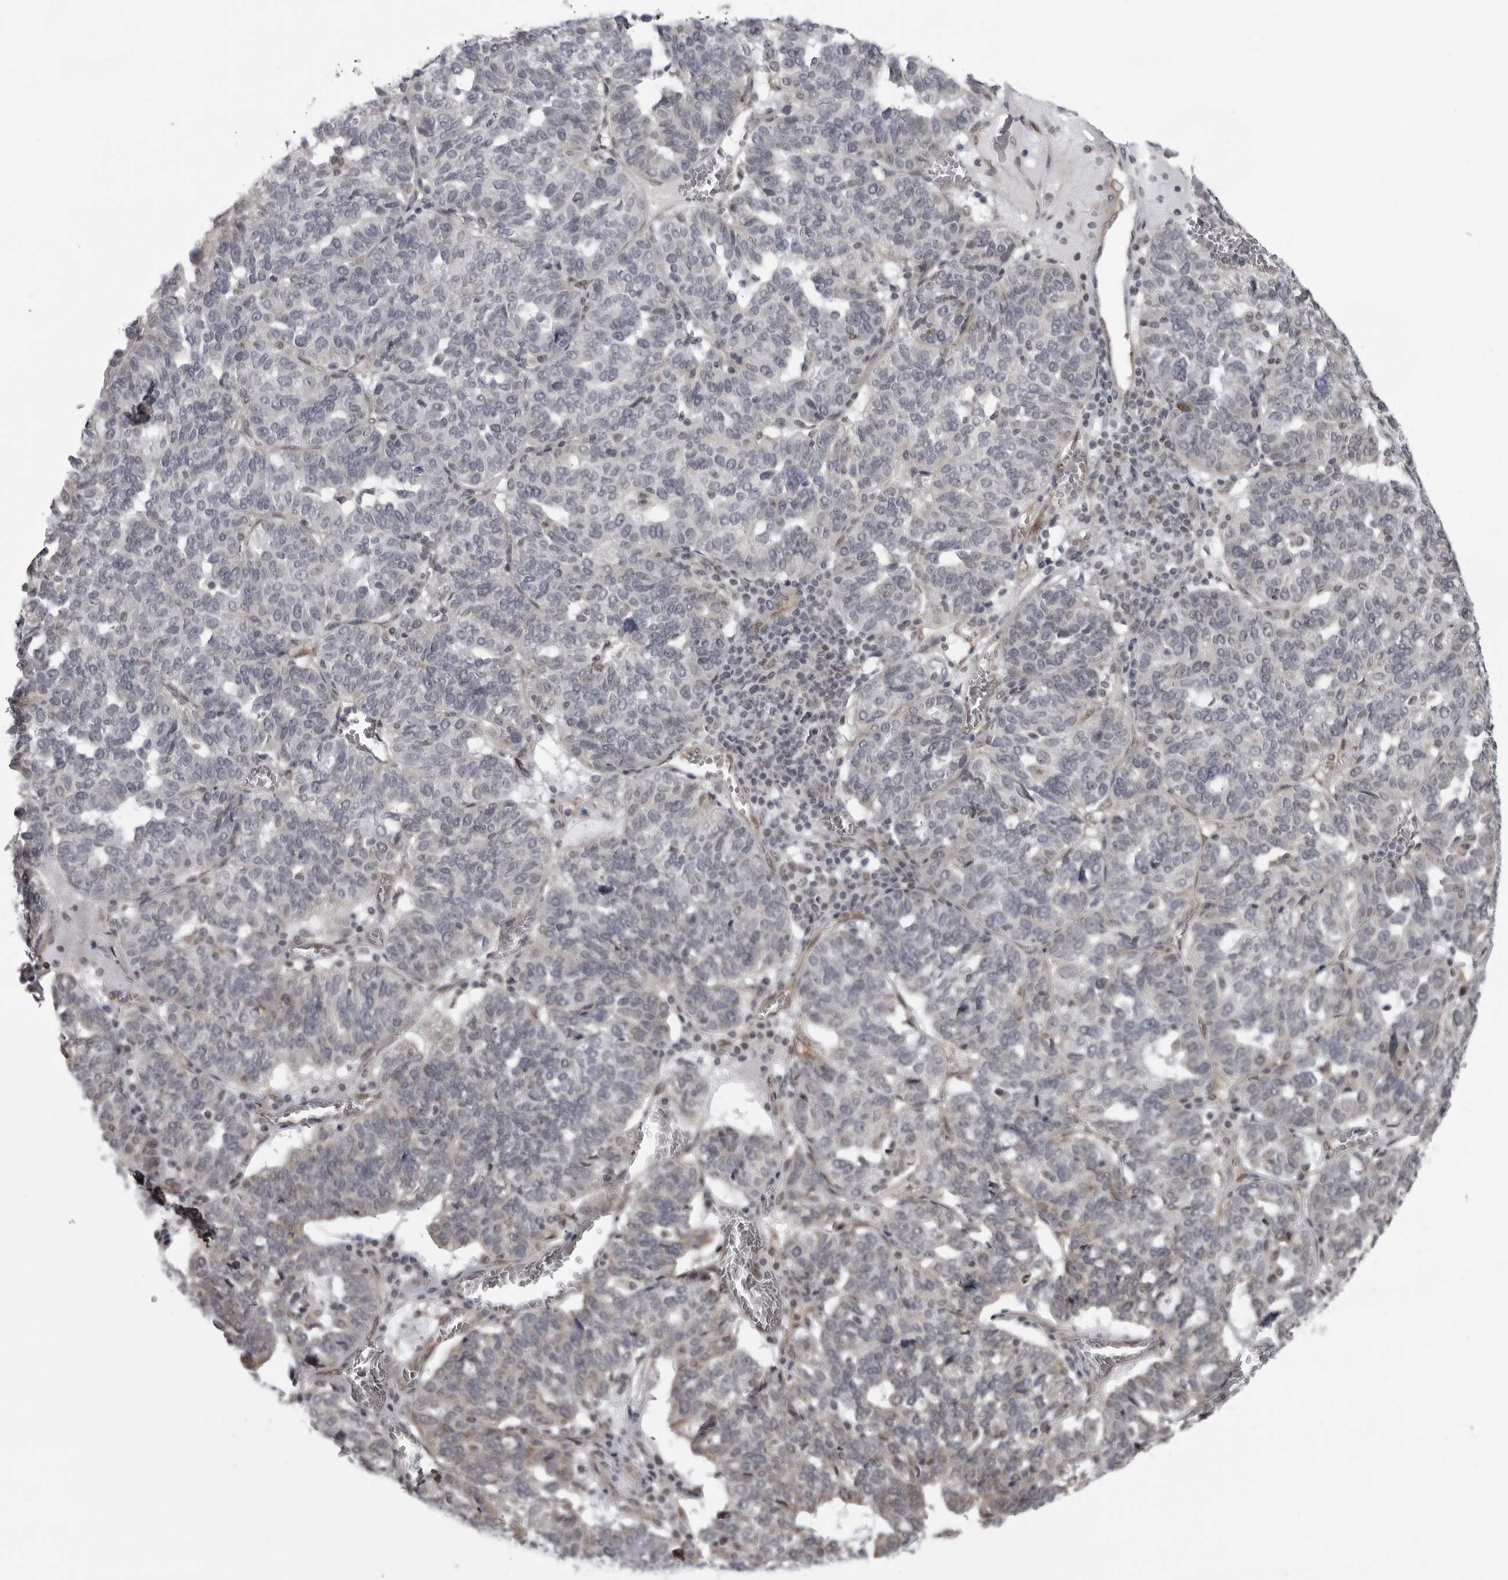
{"staining": {"intensity": "negative", "quantity": "none", "location": "none"}, "tissue": "ovarian cancer", "cell_type": "Tumor cells", "image_type": "cancer", "snomed": [{"axis": "morphology", "description": "Cystadenocarcinoma, serous, NOS"}, {"axis": "topography", "description": "Ovary"}], "caption": "Tumor cells are negative for protein expression in human serous cystadenocarcinoma (ovarian). (Stains: DAB (3,3'-diaminobenzidine) immunohistochemistry (IHC) with hematoxylin counter stain, Microscopy: brightfield microscopy at high magnification).", "gene": "MAPK12", "patient": {"sex": "female", "age": 59}}